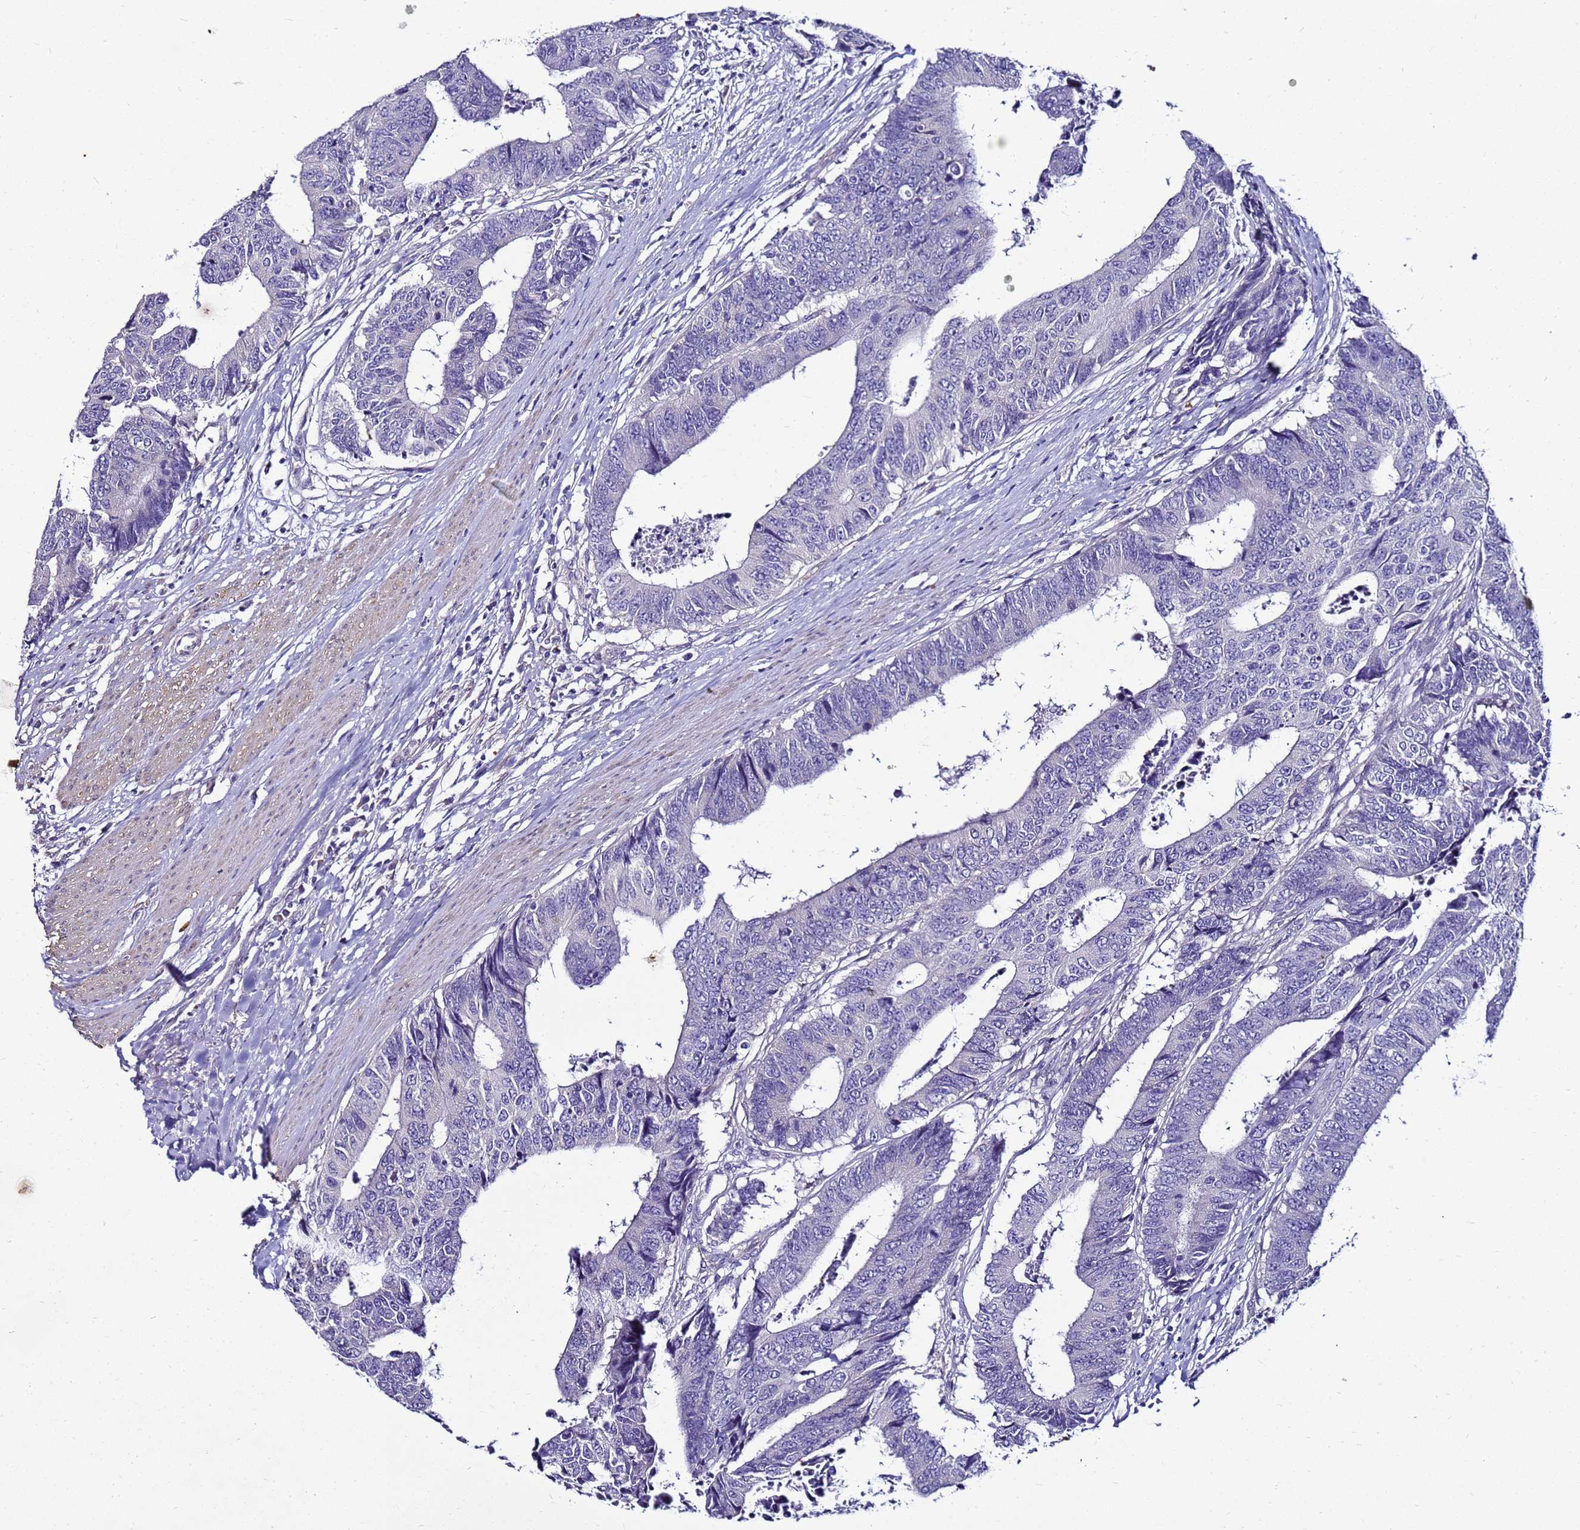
{"staining": {"intensity": "negative", "quantity": "none", "location": "none"}, "tissue": "colorectal cancer", "cell_type": "Tumor cells", "image_type": "cancer", "snomed": [{"axis": "morphology", "description": "Adenocarcinoma, NOS"}, {"axis": "topography", "description": "Rectum"}], "caption": "A micrograph of colorectal cancer stained for a protein displays no brown staining in tumor cells.", "gene": "FAM166B", "patient": {"sex": "male", "age": 84}}